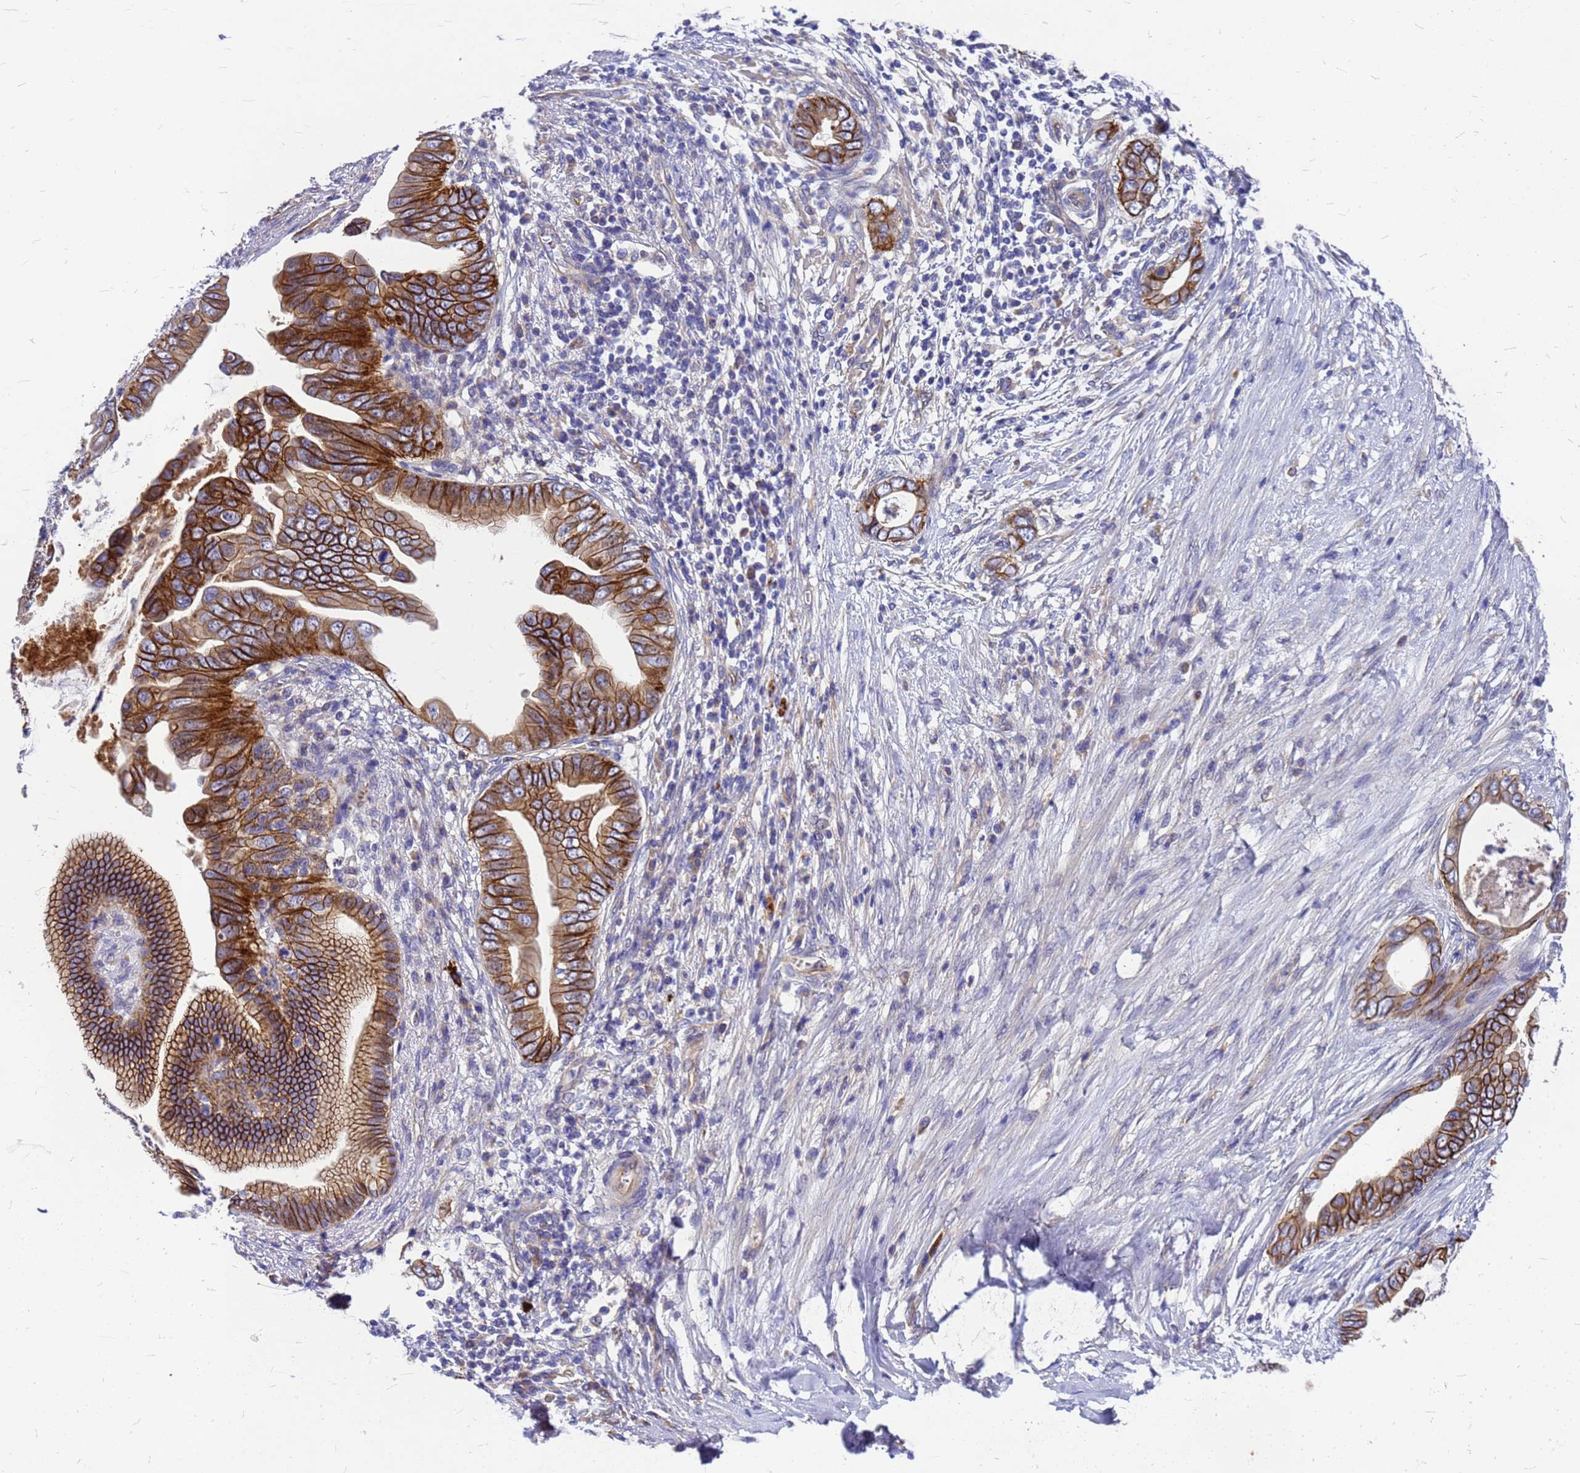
{"staining": {"intensity": "strong", "quantity": ">75%", "location": "cytoplasmic/membranous"}, "tissue": "pancreatic cancer", "cell_type": "Tumor cells", "image_type": "cancer", "snomed": [{"axis": "morphology", "description": "Adenocarcinoma, NOS"}, {"axis": "topography", "description": "Pancreas"}], "caption": "DAB immunohistochemical staining of human adenocarcinoma (pancreatic) shows strong cytoplasmic/membranous protein expression in approximately >75% of tumor cells.", "gene": "FBXW5", "patient": {"sex": "male", "age": 75}}